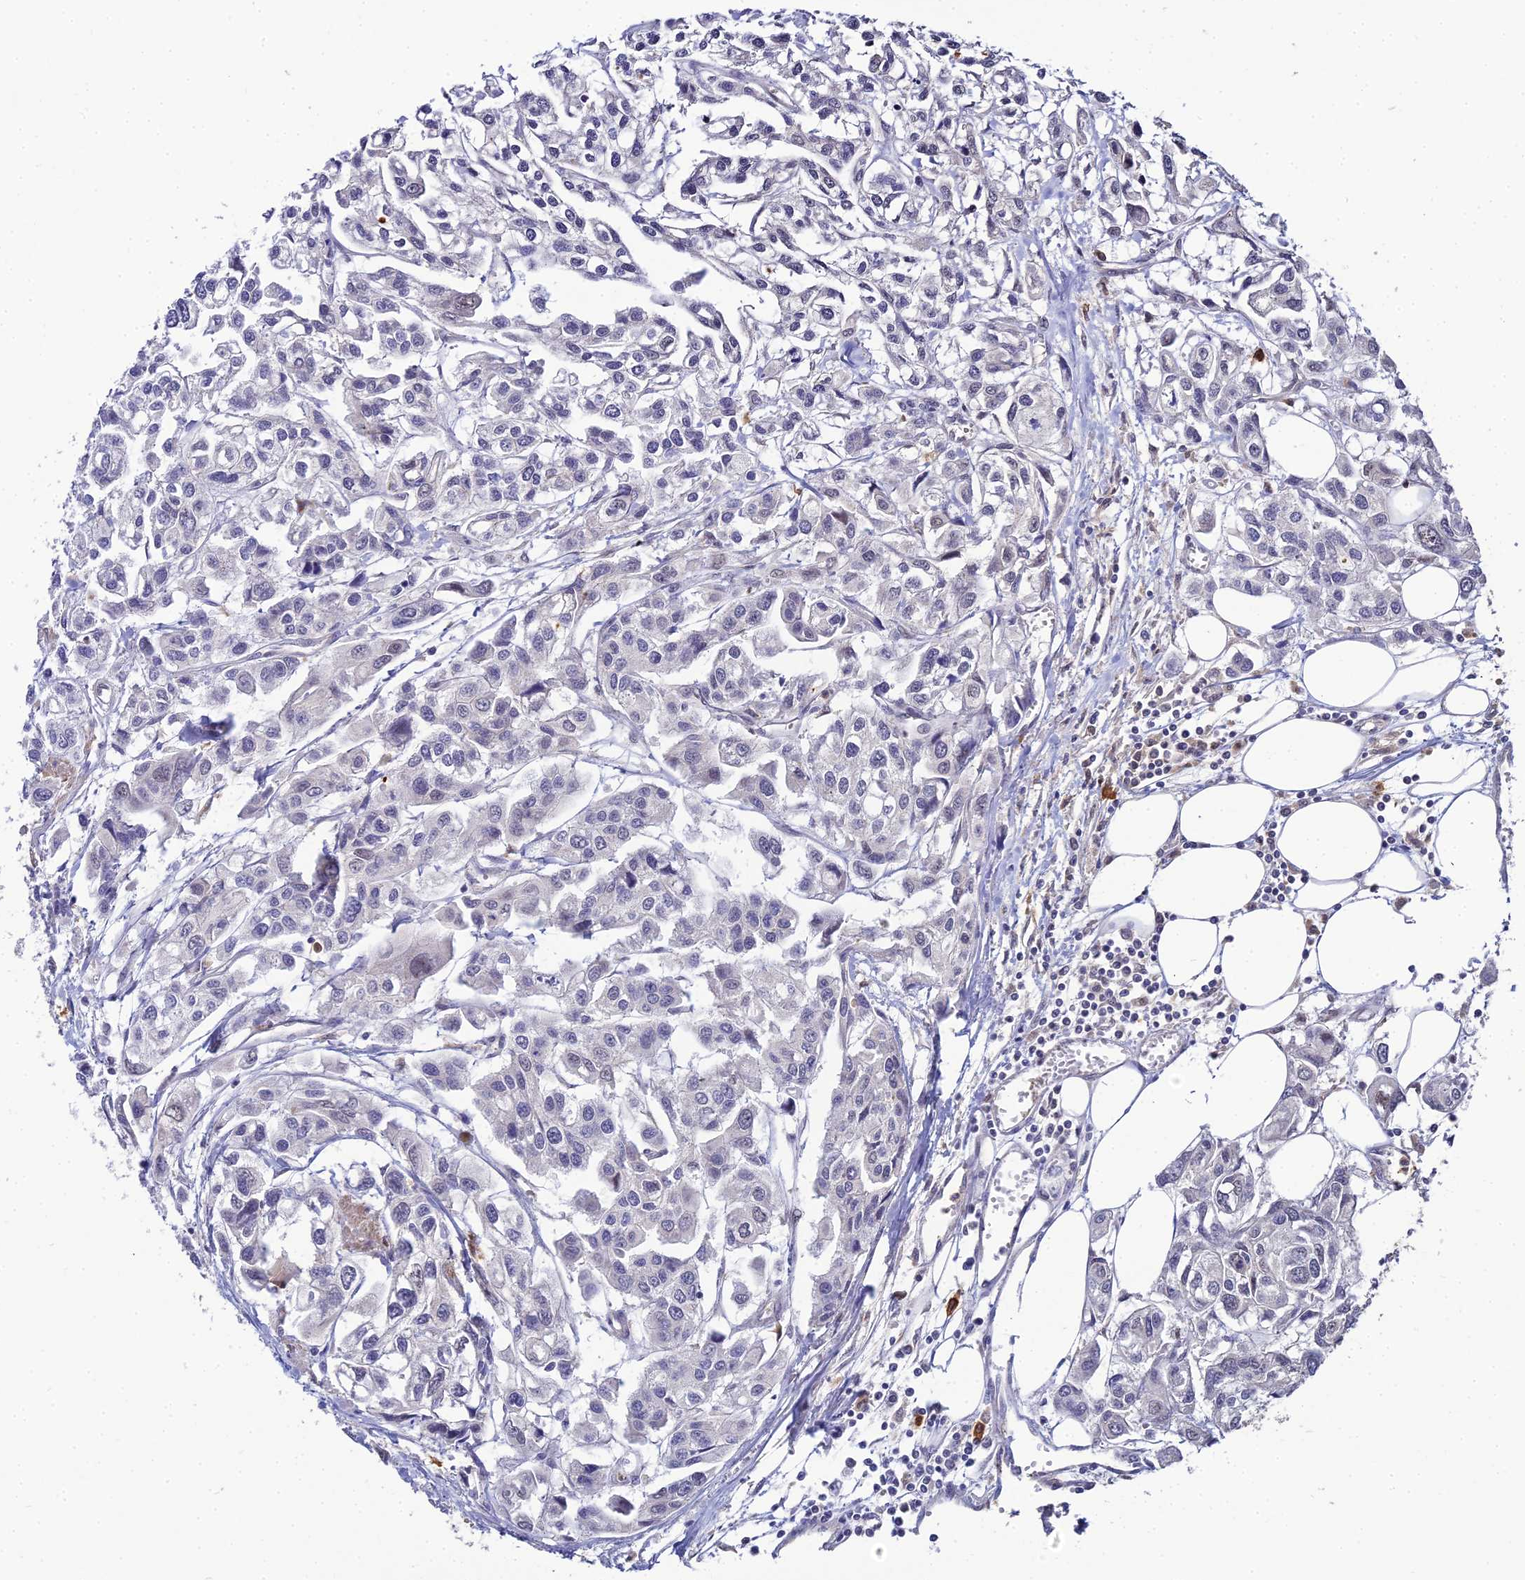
{"staining": {"intensity": "negative", "quantity": "none", "location": "none"}, "tissue": "urothelial cancer", "cell_type": "Tumor cells", "image_type": "cancer", "snomed": [{"axis": "morphology", "description": "Urothelial carcinoma, High grade"}, {"axis": "topography", "description": "Urinary bladder"}], "caption": "Protein analysis of urothelial cancer demonstrates no significant expression in tumor cells. Brightfield microscopy of immunohistochemistry (IHC) stained with DAB (brown) and hematoxylin (blue), captured at high magnification.", "gene": "LSM5", "patient": {"sex": "male", "age": 67}}